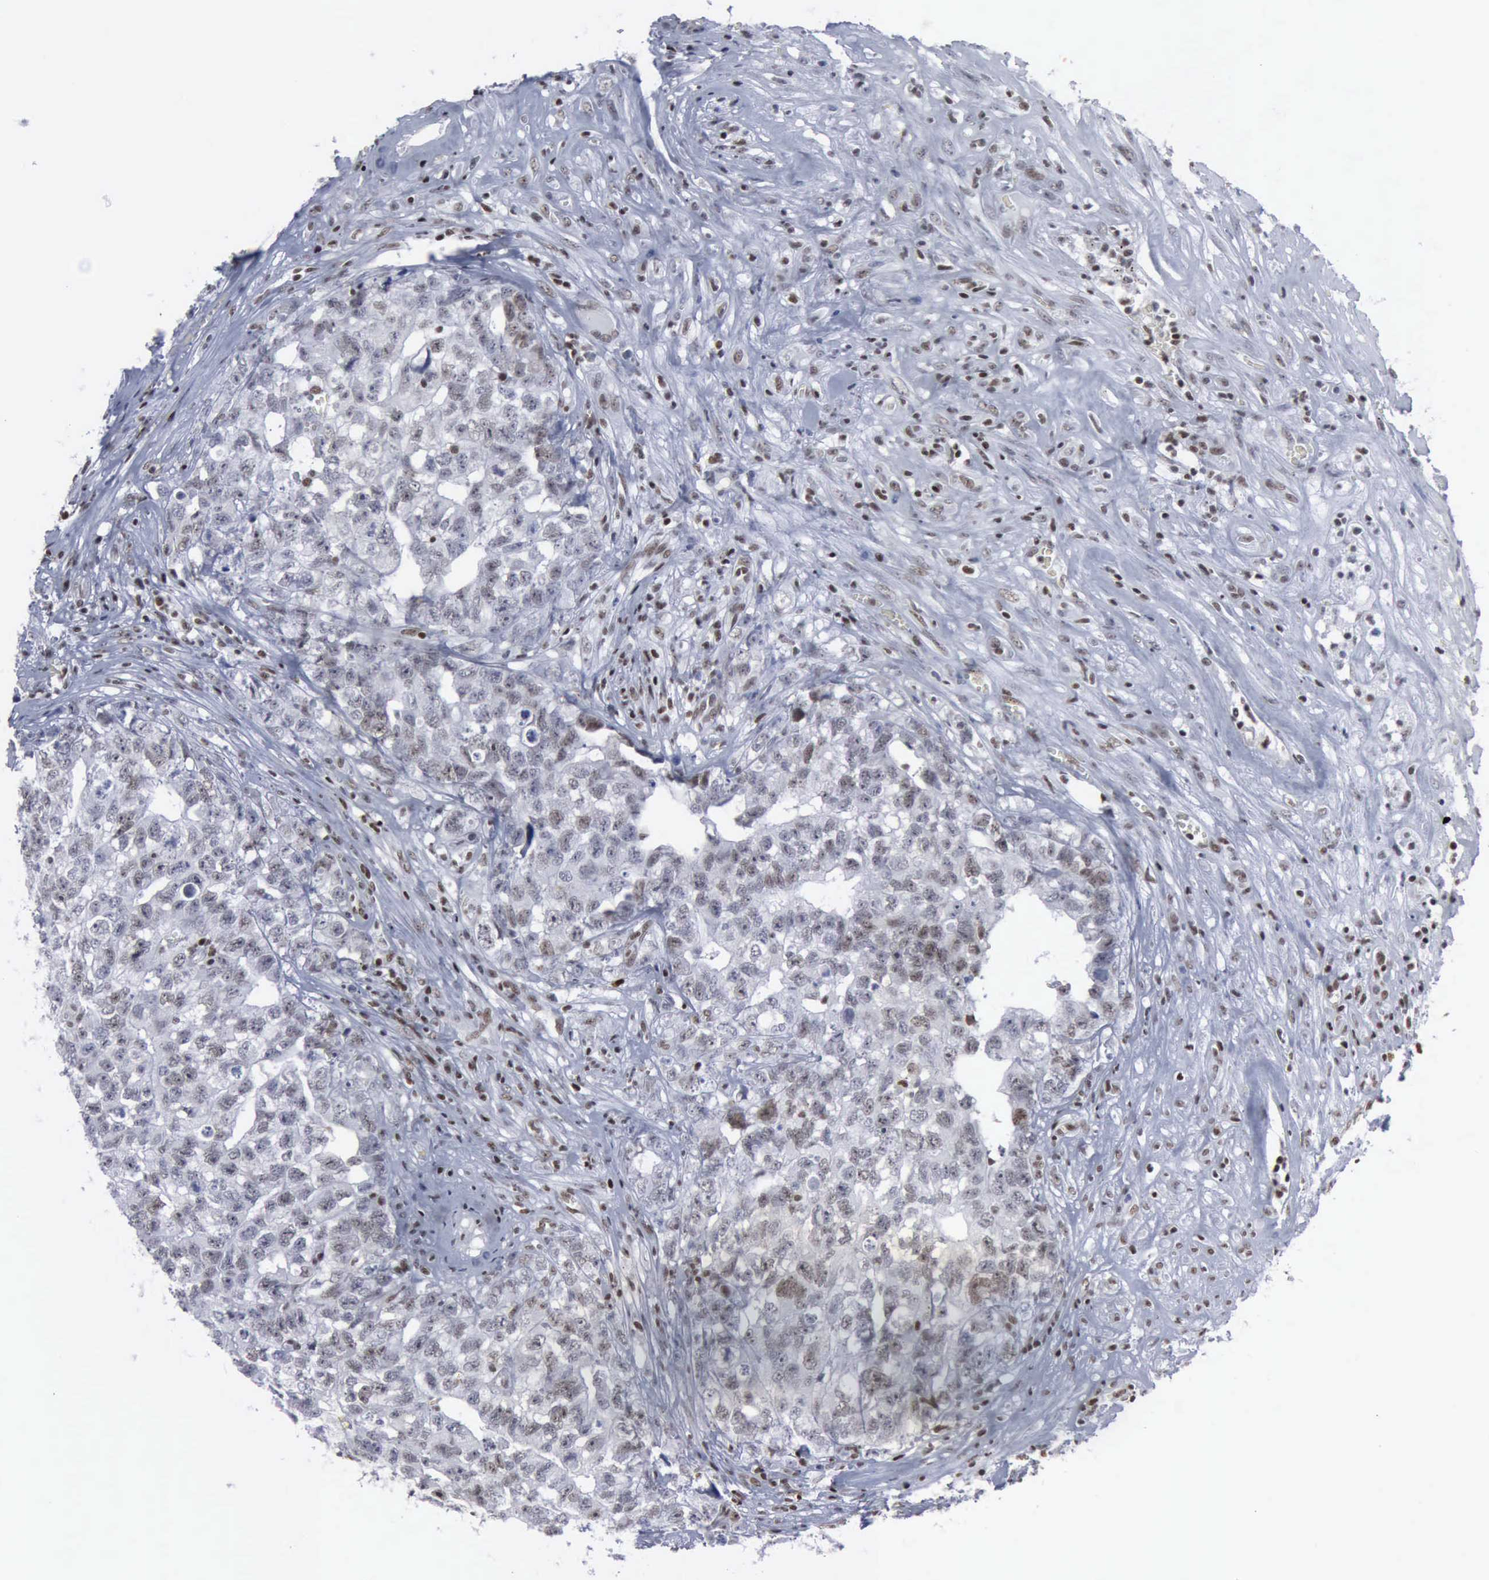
{"staining": {"intensity": "weak", "quantity": "25%-75%", "location": "nuclear"}, "tissue": "testis cancer", "cell_type": "Tumor cells", "image_type": "cancer", "snomed": [{"axis": "morphology", "description": "Carcinoma, Embryonal, NOS"}, {"axis": "topography", "description": "Testis"}], "caption": "Tumor cells reveal low levels of weak nuclear expression in approximately 25%-75% of cells in testis cancer (embryonal carcinoma). (brown staining indicates protein expression, while blue staining denotes nuclei).", "gene": "XPA", "patient": {"sex": "male", "age": 31}}